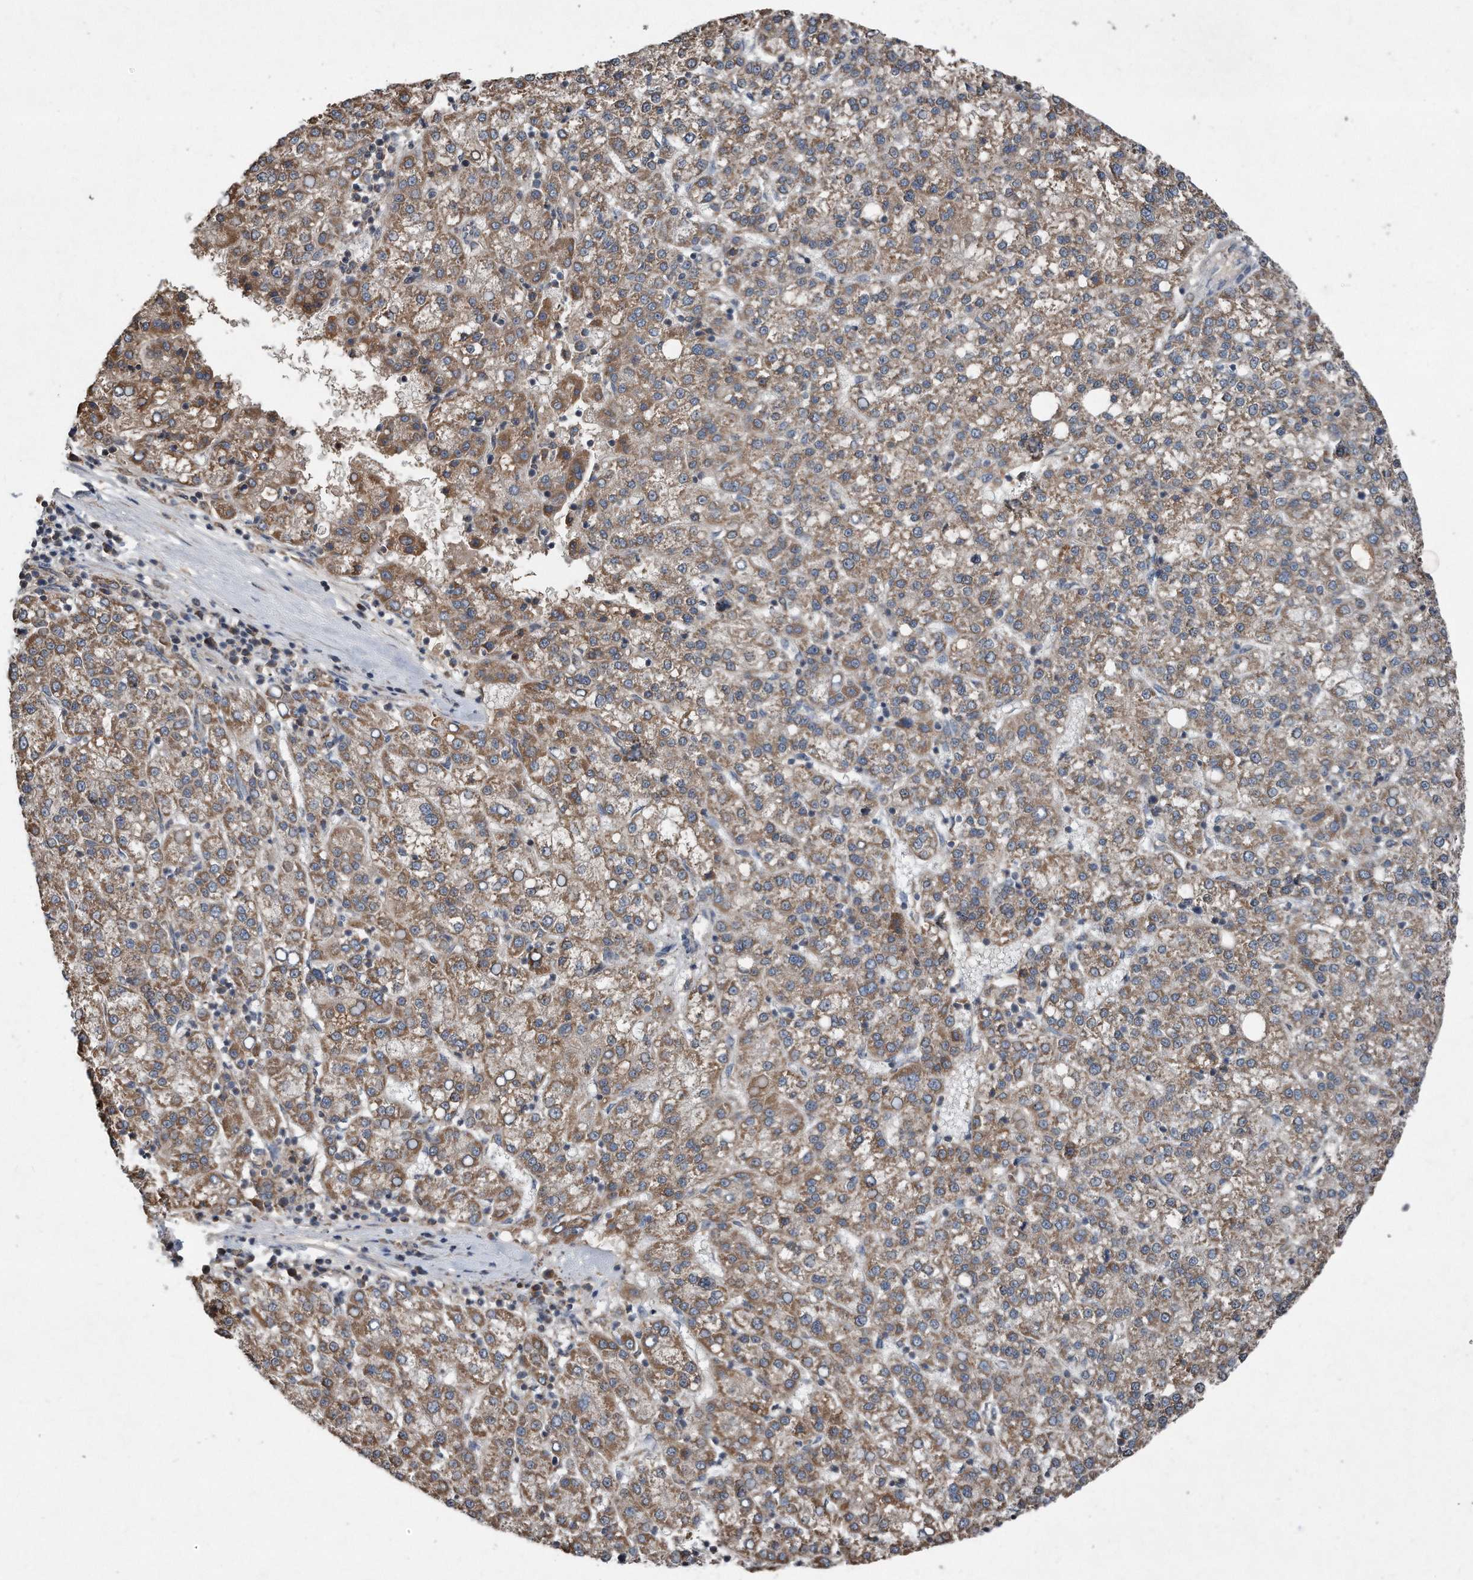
{"staining": {"intensity": "moderate", "quantity": ">75%", "location": "cytoplasmic/membranous"}, "tissue": "liver cancer", "cell_type": "Tumor cells", "image_type": "cancer", "snomed": [{"axis": "morphology", "description": "Carcinoma, Hepatocellular, NOS"}, {"axis": "topography", "description": "Liver"}], "caption": "Approximately >75% of tumor cells in human liver hepatocellular carcinoma display moderate cytoplasmic/membranous protein expression as visualized by brown immunohistochemical staining.", "gene": "SDHA", "patient": {"sex": "female", "age": 58}}